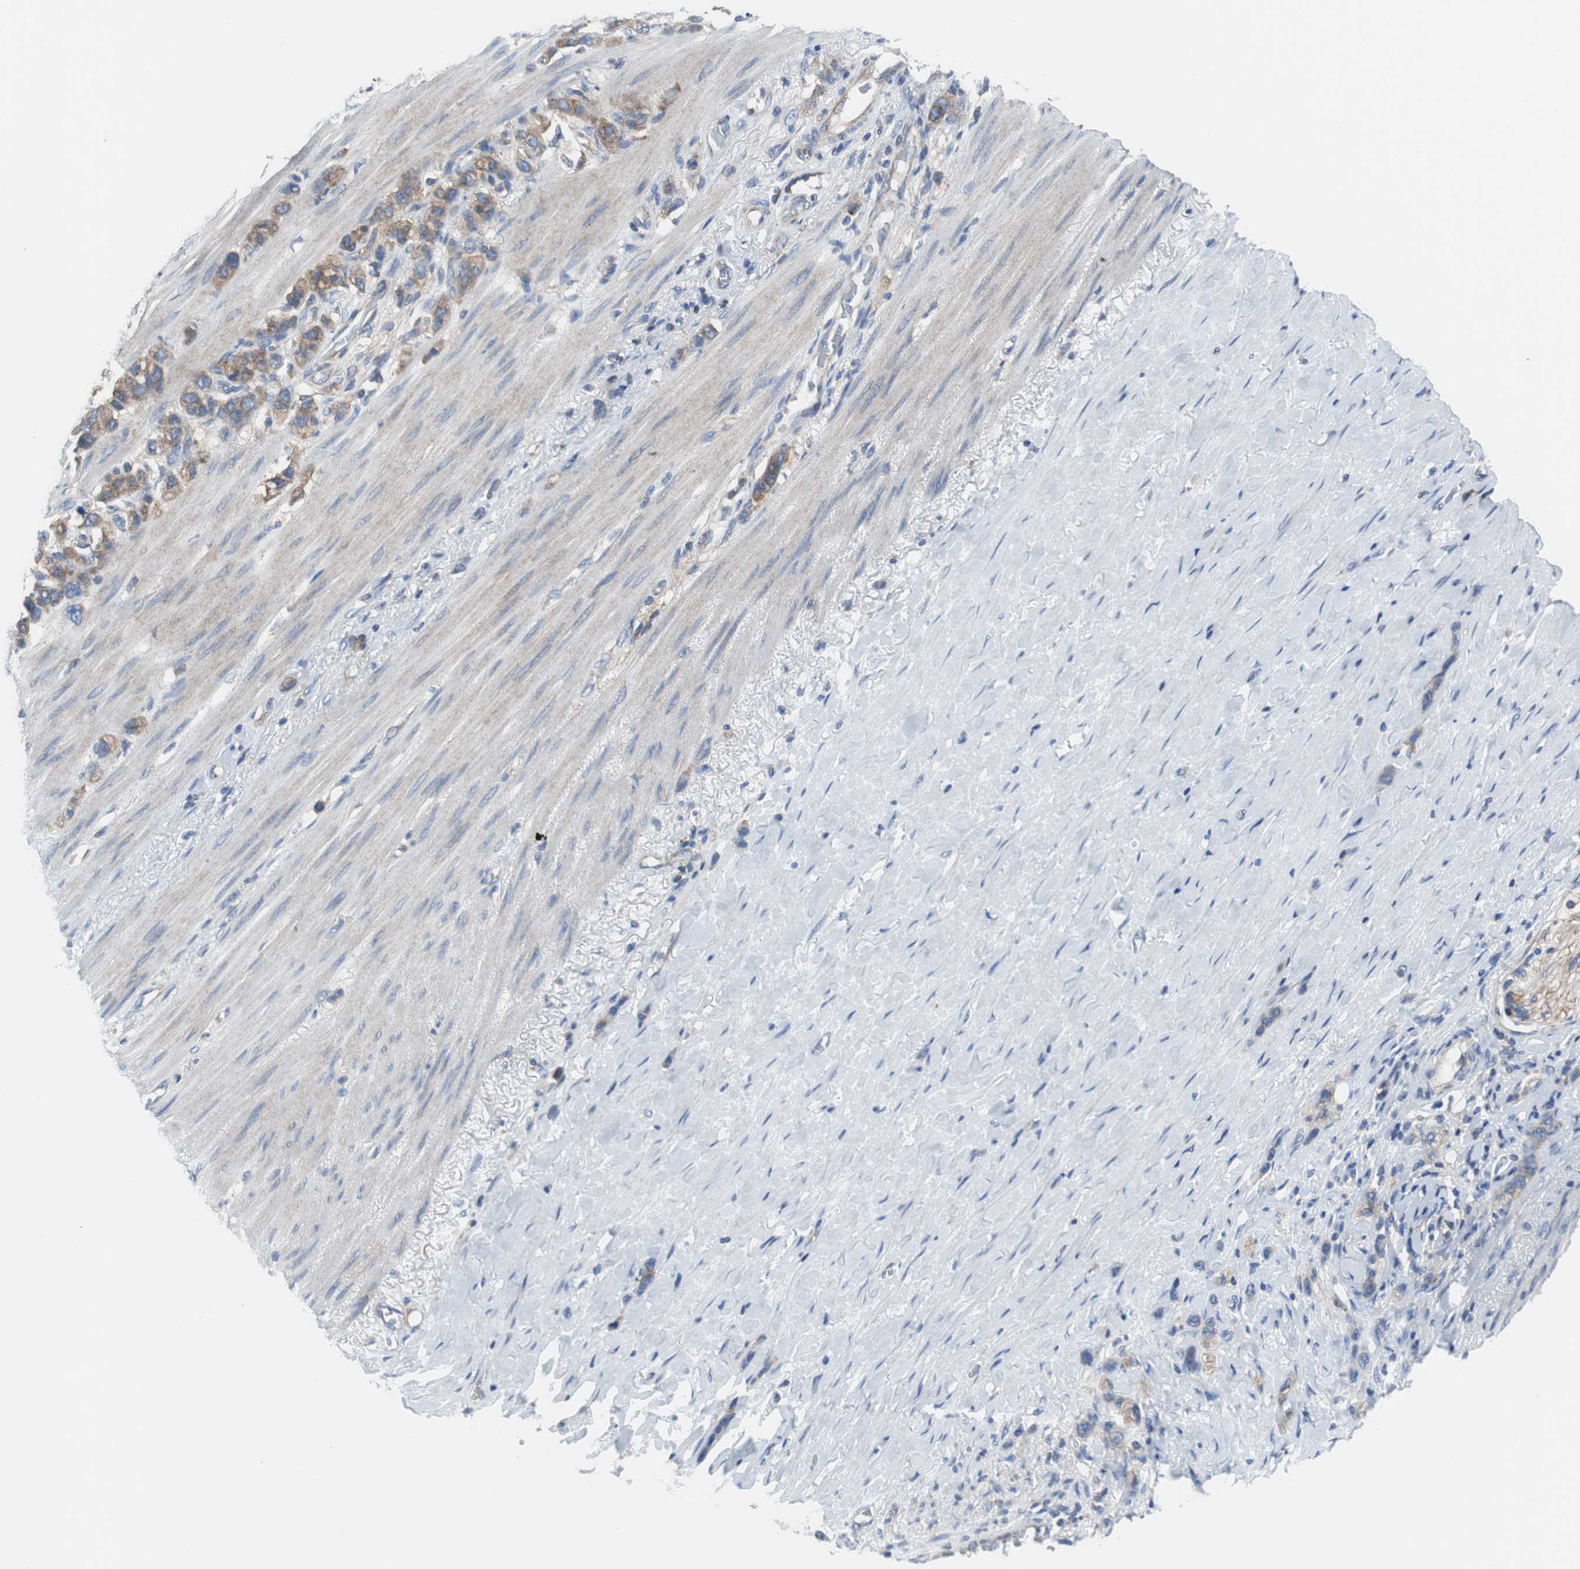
{"staining": {"intensity": "weak", "quantity": ">75%", "location": "cytoplasmic/membranous"}, "tissue": "stomach cancer", "cell_type": "Tumor cells", "image_type": "cancer", "snomed": [{"axis": "morphology", "description": "Normal tissue, NOS"}, {"axis": "morphology", "description": "Adenocarcinoma, NOS"}, {"axis": "morphology", "description": "Adenocarcinoma, High grade"}, {"axis": "topography", "description": "Stomach, upper"}, {"axis": "topography", "description": "Stomach"}], "caption": "Immunohistochemical staining of human stomach cancer displays weak cytoplasmic/membranous protein expression in about >75% of tumor cells.", "gene": "BRAF", "patient": {"sex": "female", "age": 65}}